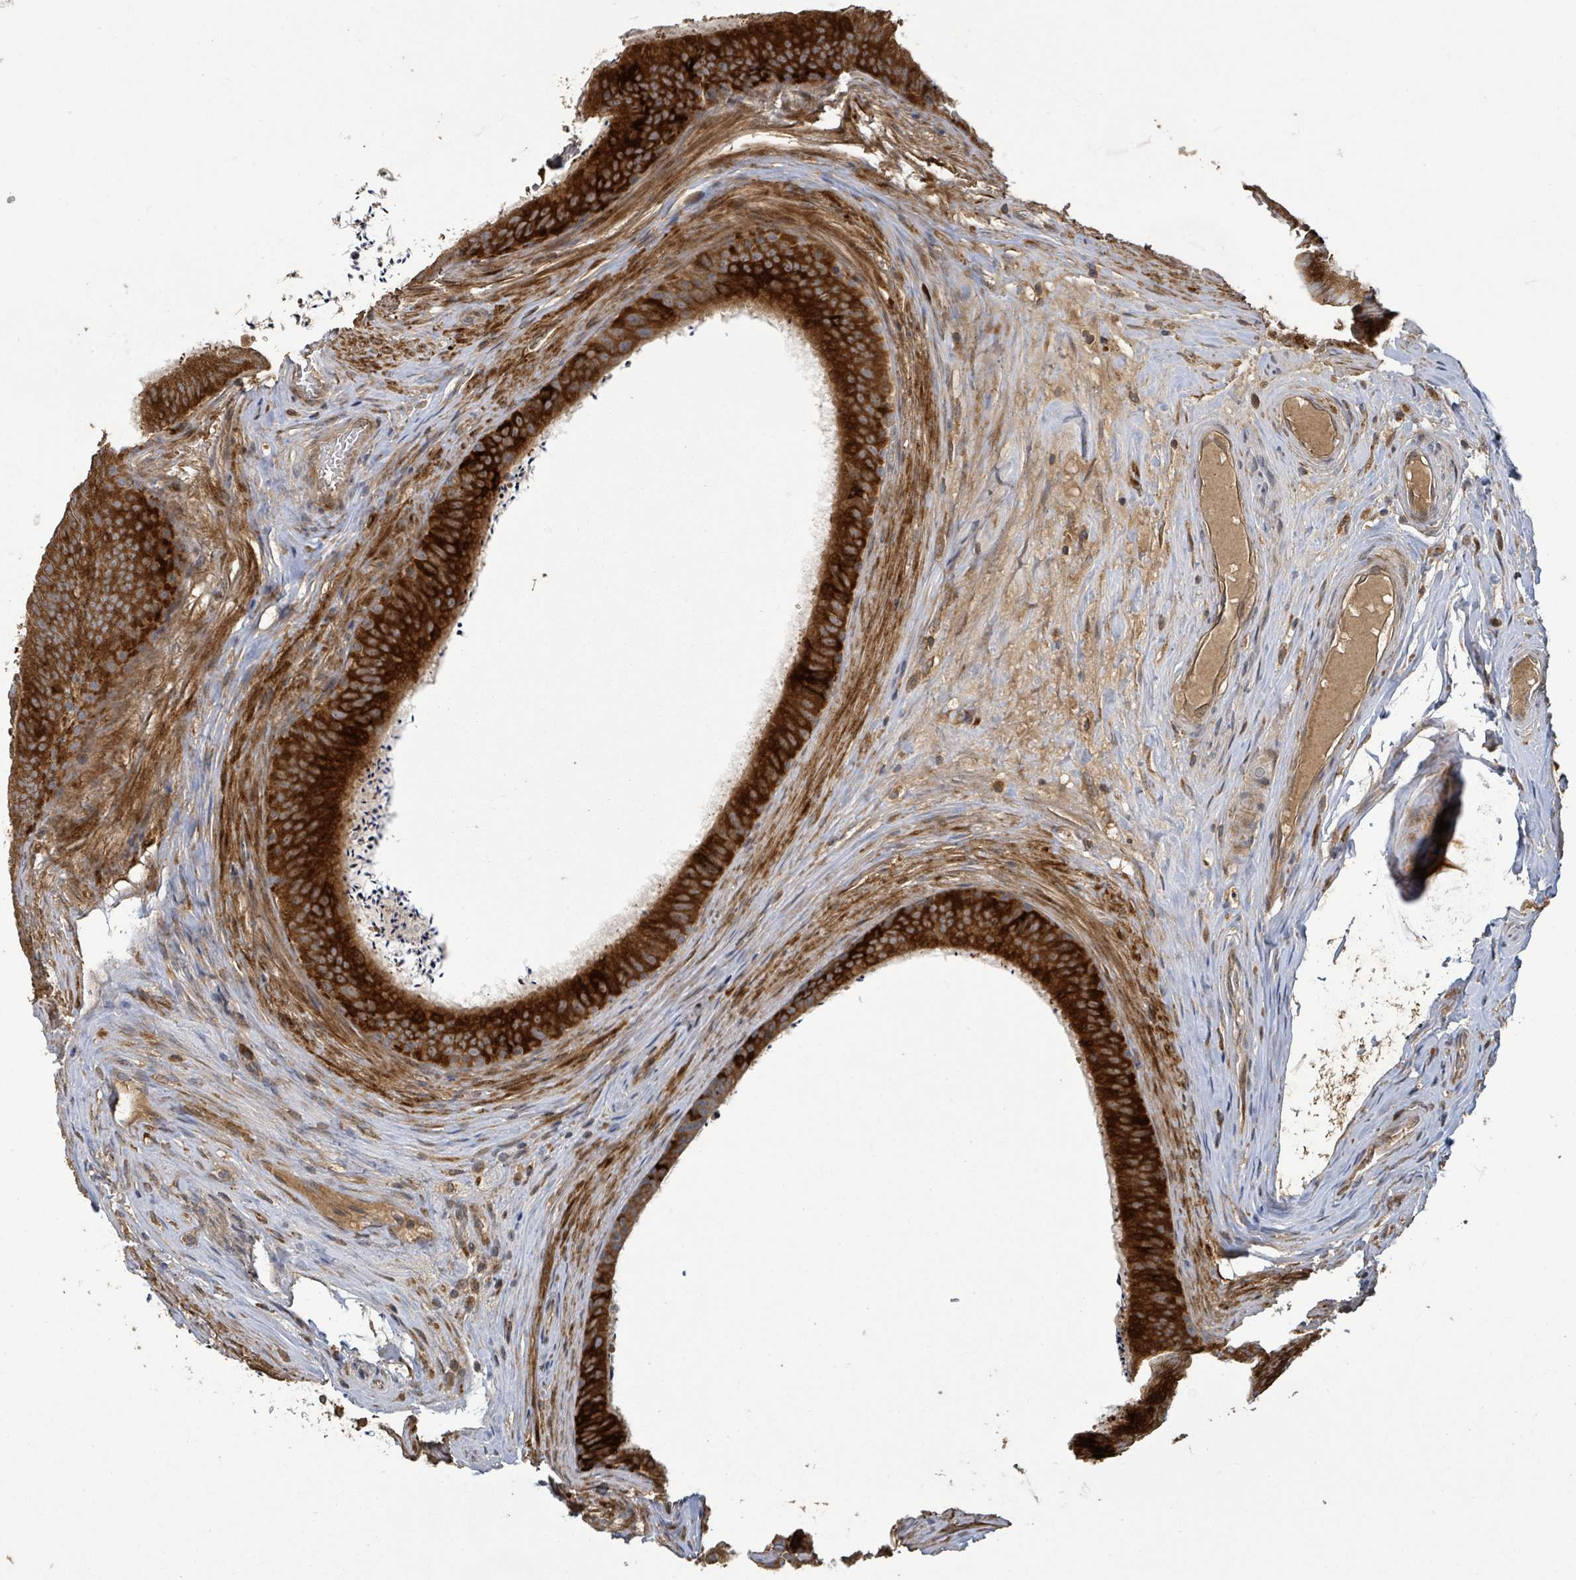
{"staining": {"intensity": "strong", "quantity": ">75%", "location": "cytoplasmic/membranous"}, "tissue": "epididymis", "cell_type": "Glandular cells", "image_type": "normal", "snomed": [{"axis": "morphology", "description": "Normal tissue, NOS"}, {"axis": "topography", "description": "Testis"}, {"axis": "topography", "description": "Epididymis"}], "caption": "Human epididymis stained for a protein (brown) shows strong cytoplasmic/membranous positive positivity in about >75% of glandular cells.", "gene": "STARD4", "patient": {"sex": "male", "age": 41}}